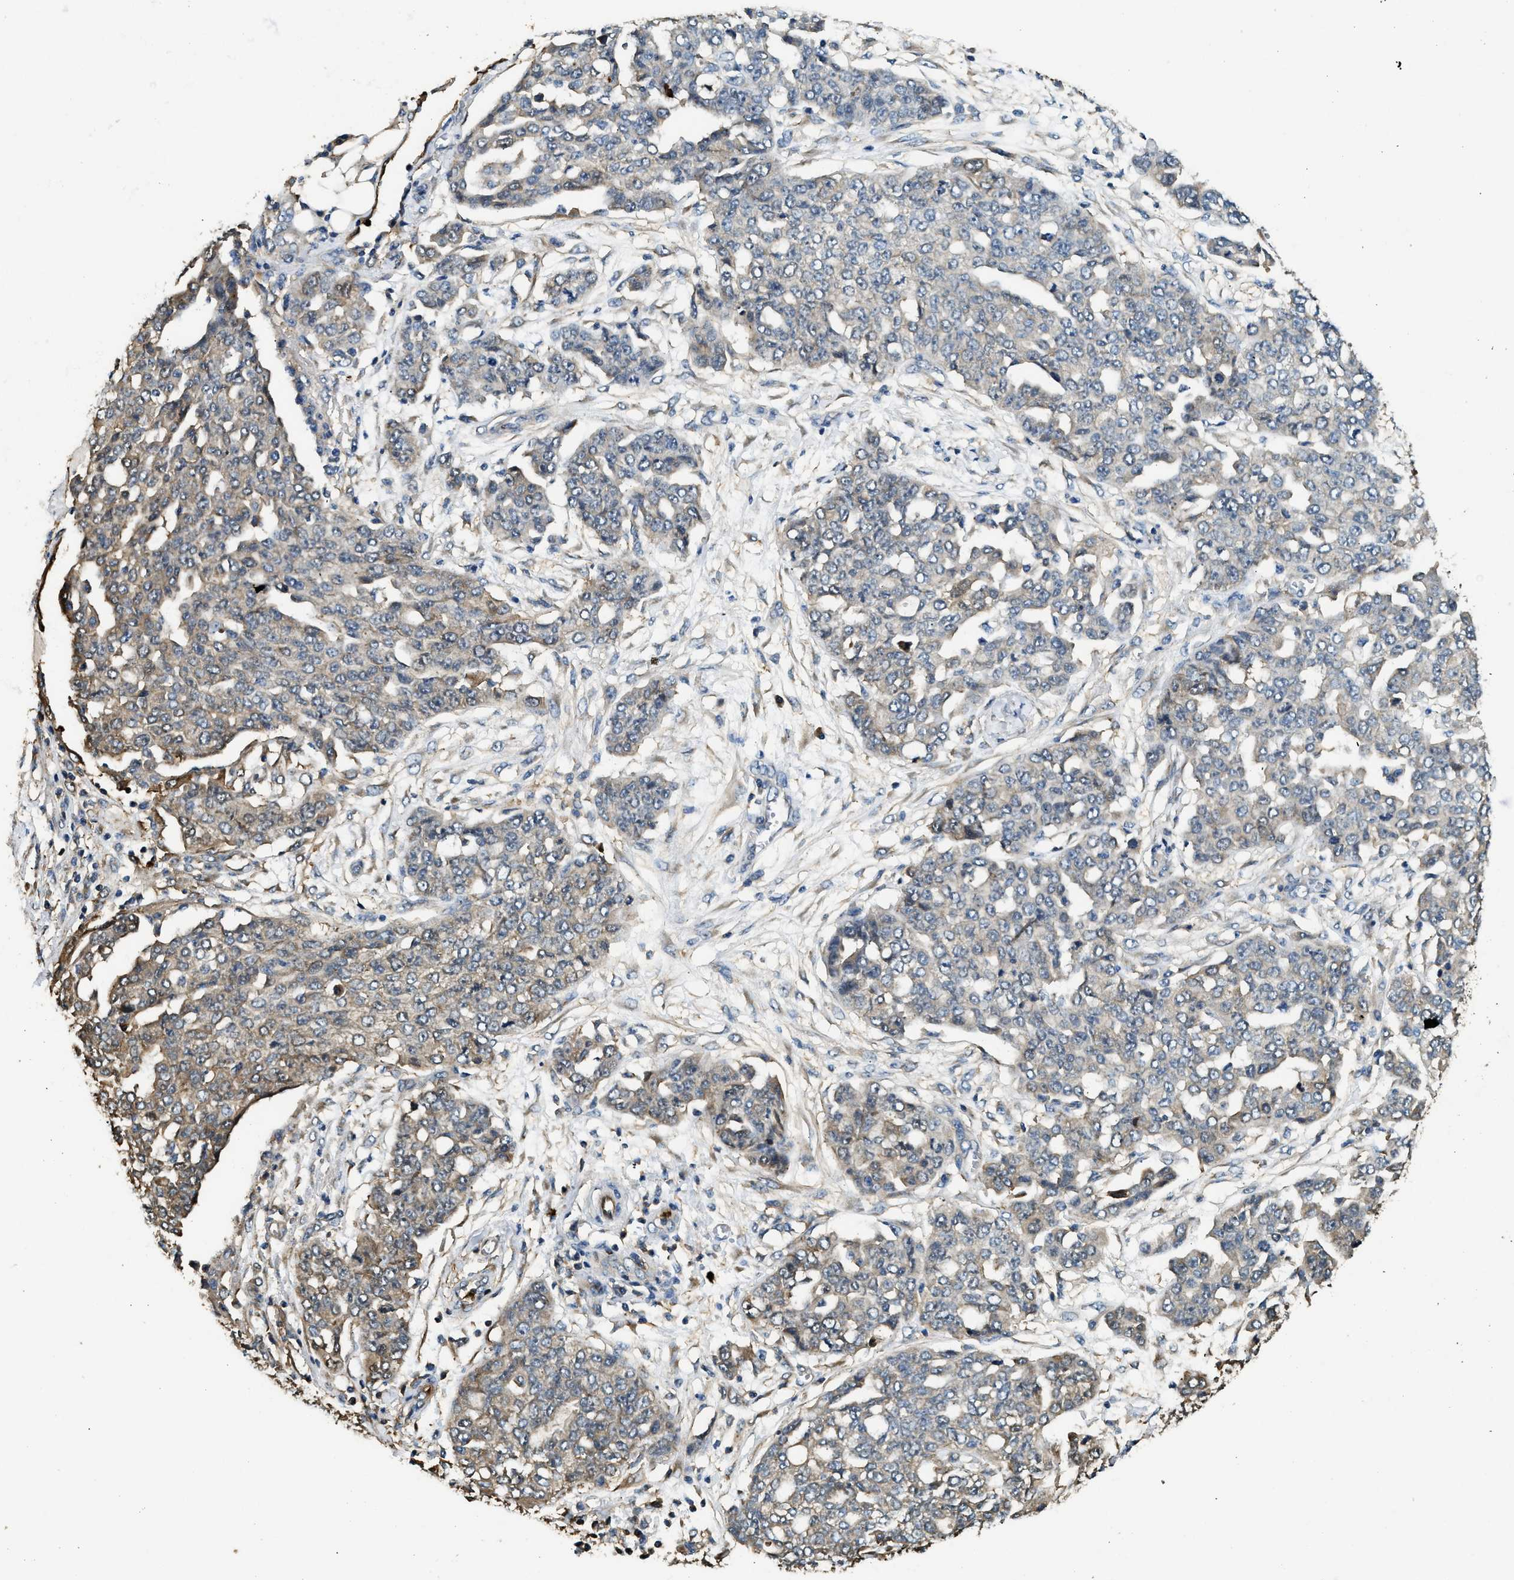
{"staining": {"intensity": "weak", "quantity": "25%-75%", "location": "cytoplasmic/membranous"}, "tissue": "ovarian cancer", "cell_type": "Tumor cells", "image_type": "cancer", "snomed": [{"axis": "morphology", "description": "Cystadenocarcinoma, serous, NOS"}, {"axis": "topography", "description": "Soft tissue"}, {"axis": "topography", "description": "Ovary"}], "caption": "A brown stain highlights weak cytoplasmic/membranous positivity of a protein in ovarian cancer tumor cells.", "gene": "ANXA3", "patient": {"sex": "female", "age": 57}}